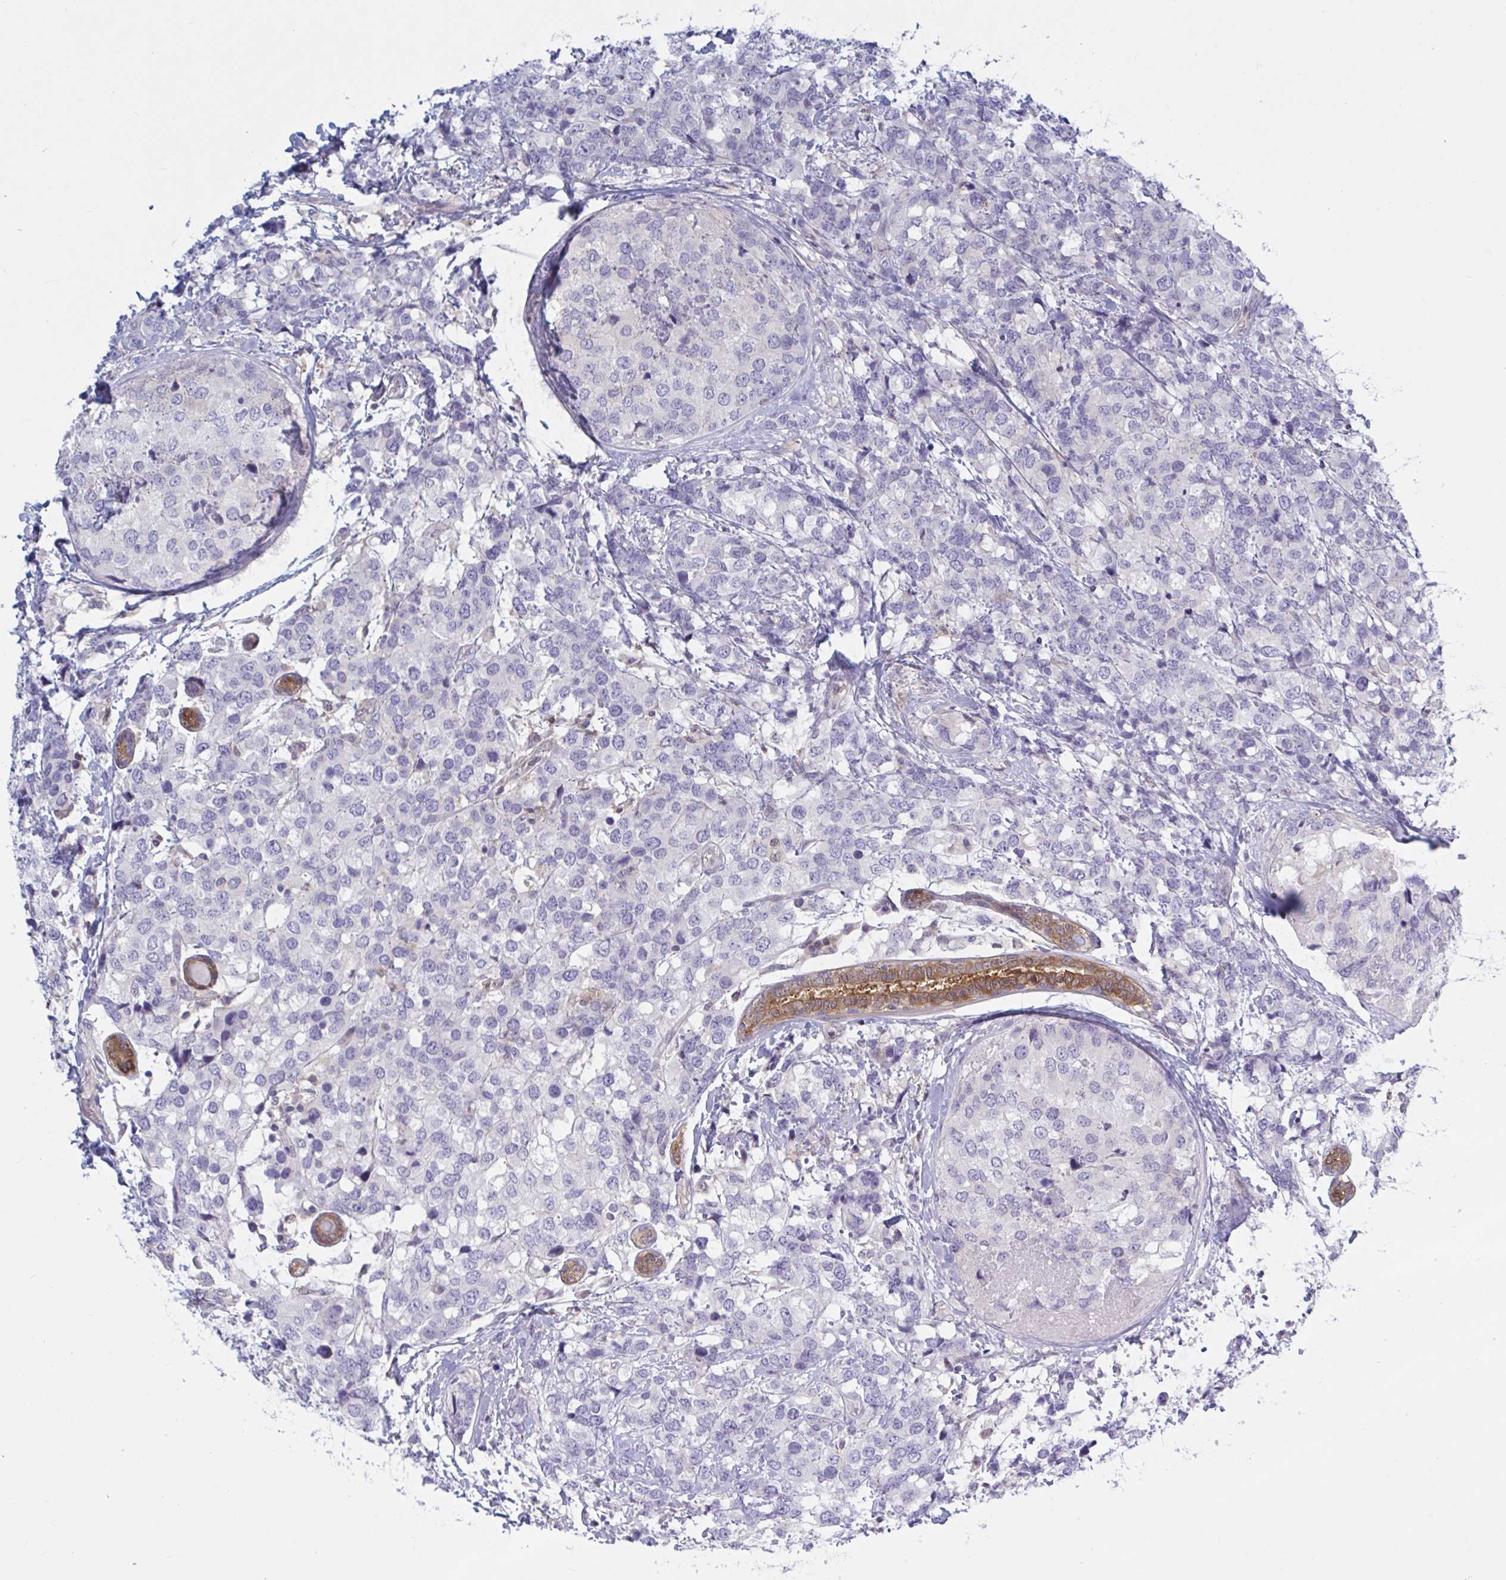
{"staining": {"intensity": "negative", "quantity": "none", "location": "none"}, "tissue": "breast cancer", "cell_type": "Tumor cells", "image_type": "cancer", "snomed": [{"axis": "morphology", "description": "Lobular carcinoma"}, {"axis": "topography", "description": "Breast"}], "caption": "Micrograph shows no protein staining in tumor cells of breast cancer (lobular carcinoma) tissue.", "gene": "TANK", "patient": {"sex": "female", "age": 59}}